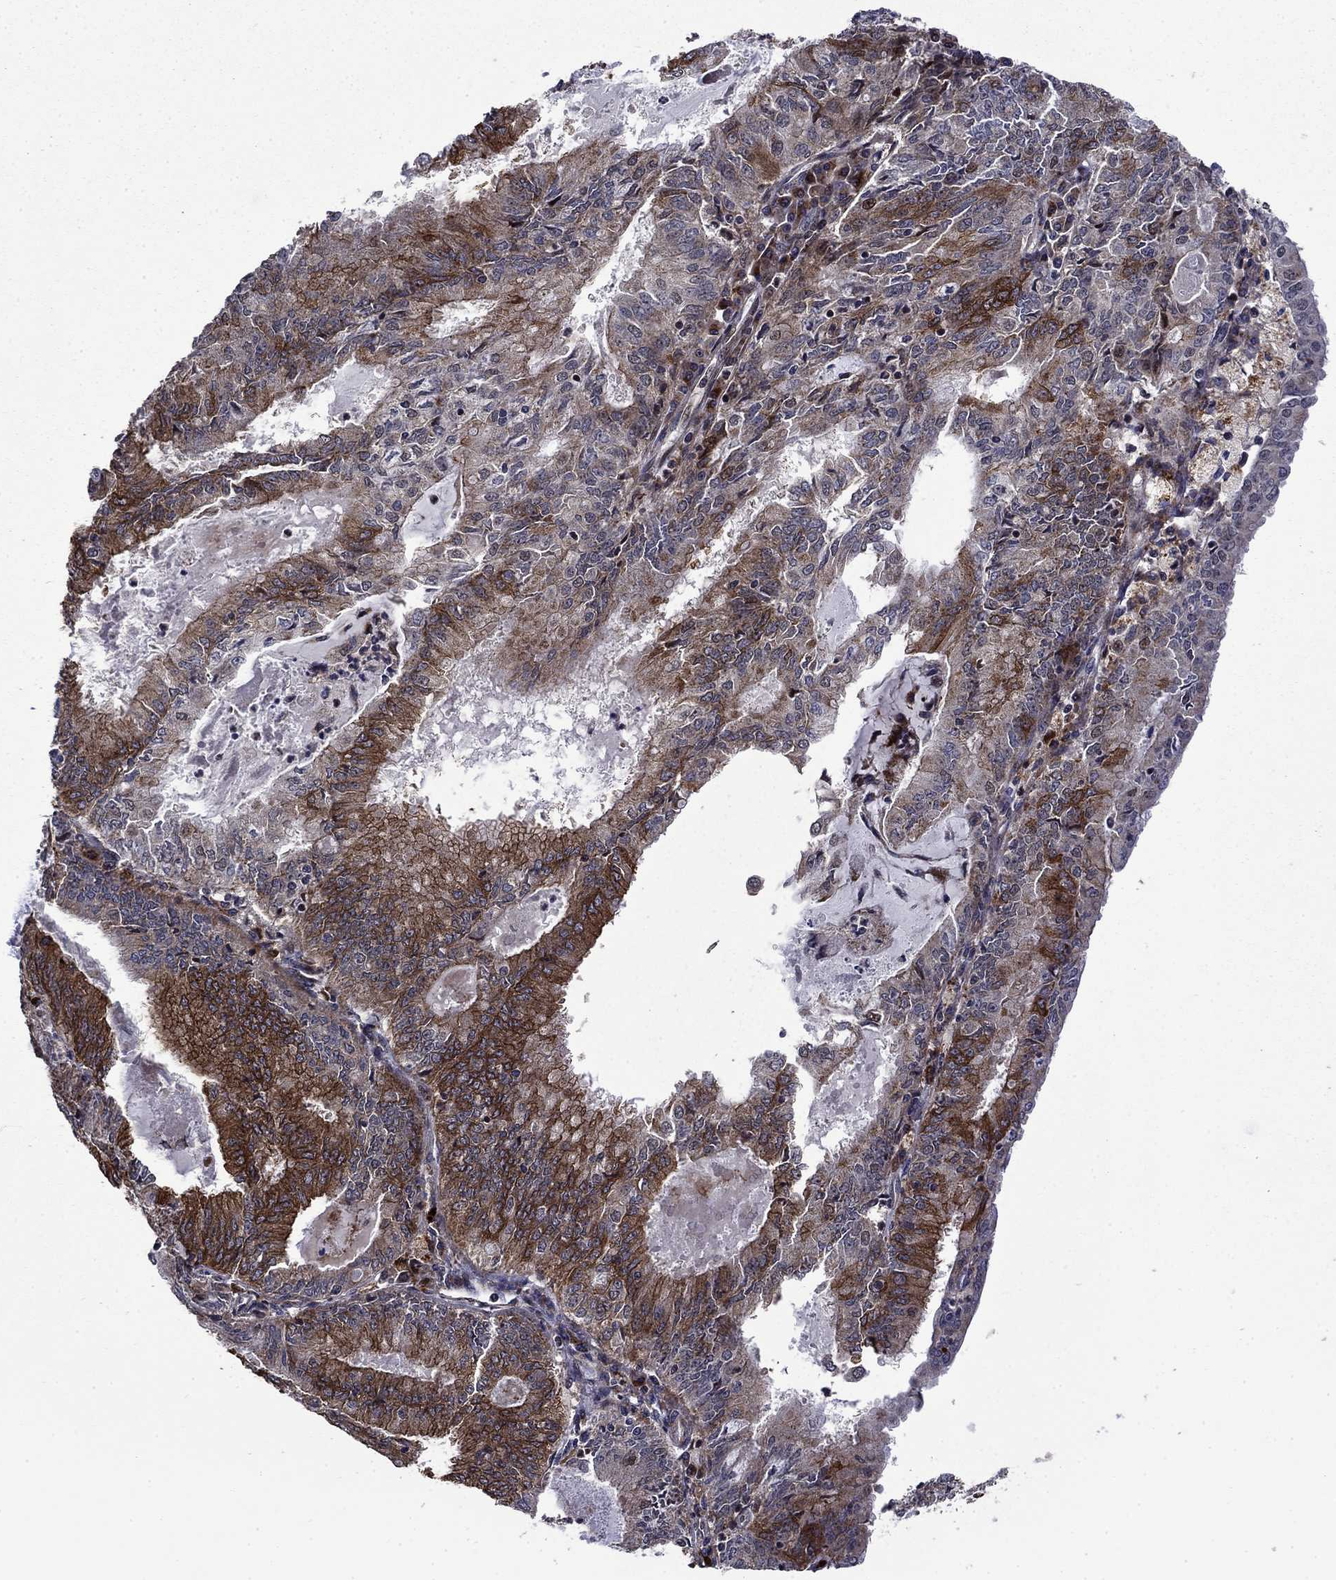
{"staining": {"intensity": "strong", "quantity": "25%-75%", "location": "cytoplasmic/membranous"}, "tissue": "endometrial cancer", "cell_type": "Tumor cells", "image_type": "cancer", "snomed": [{"axis": "morphology", "description": "Adenocarcinoma, NOS"}, {"axis": "topography", "description": "Endometrium"}], "caption": "Endometrial adenocarcinoma tissue demonstrates strong cytoplasmic/membranous expression in about 25%-75% of tumor cells The protein of interest is stained brown, and the nuclei are stained in blue (DAB (3,3'-diaminobenzidine) IHC with brightfield microscopy, high magnification).", "gene": "AGTPBP1", "patient": {"sex": "female", "age": 57}}